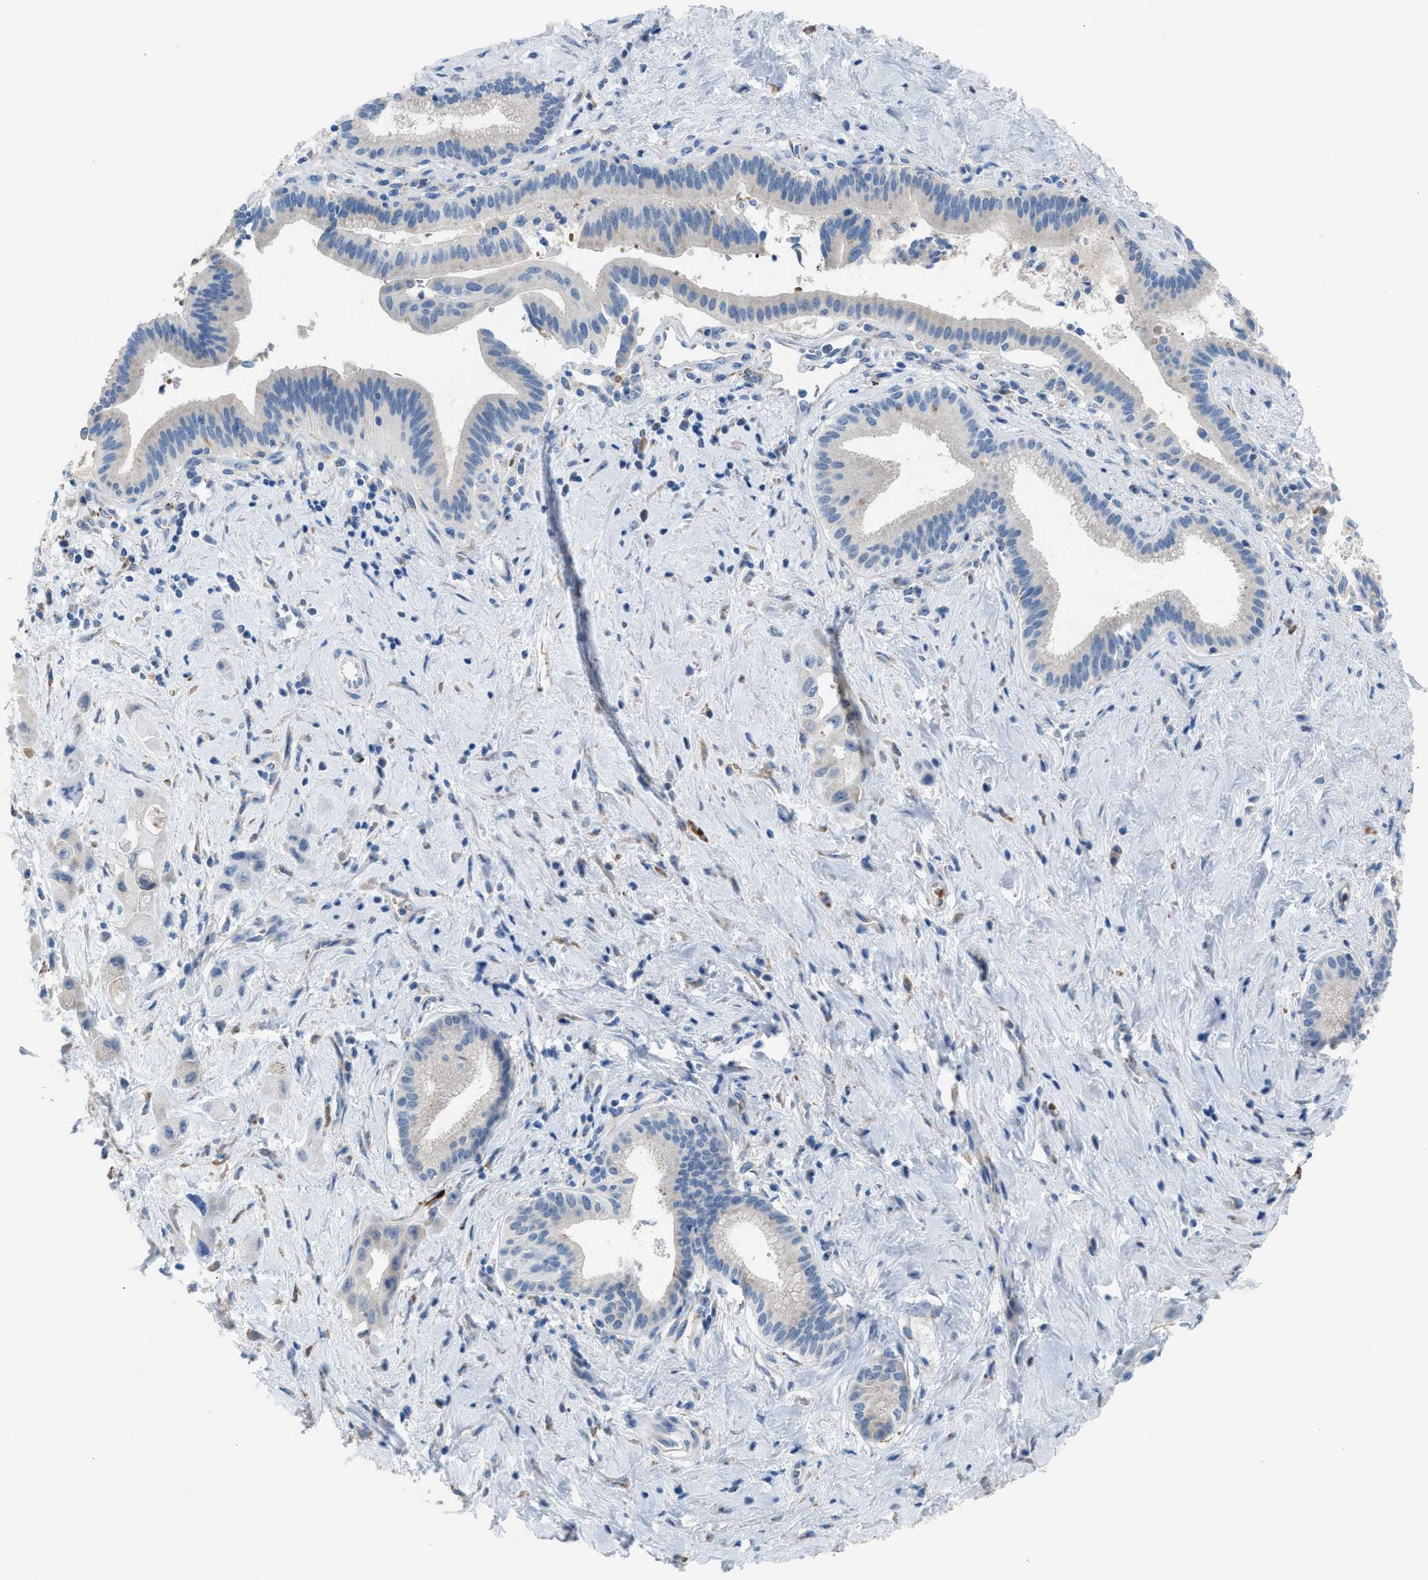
{"staining": {"intensity": "negative", "quantity": "none", "location": "none"}, "tissue": "pancreatic cancer", "cell_type": "Tumor cells", "image_type": "cancer", "snomed": [{"axis": "morphology", "description": "Adenocarcinoma, NOS"}, {"axis": "topography", "description": "Pancreas"}], "caption": "A histopathology image of pancreatic cancer (adenocarcinoma) stained for a protein displays no brown staining in tumor cells.", "gene": "CA3", "patient": {"sex": "female", "age": 66}}